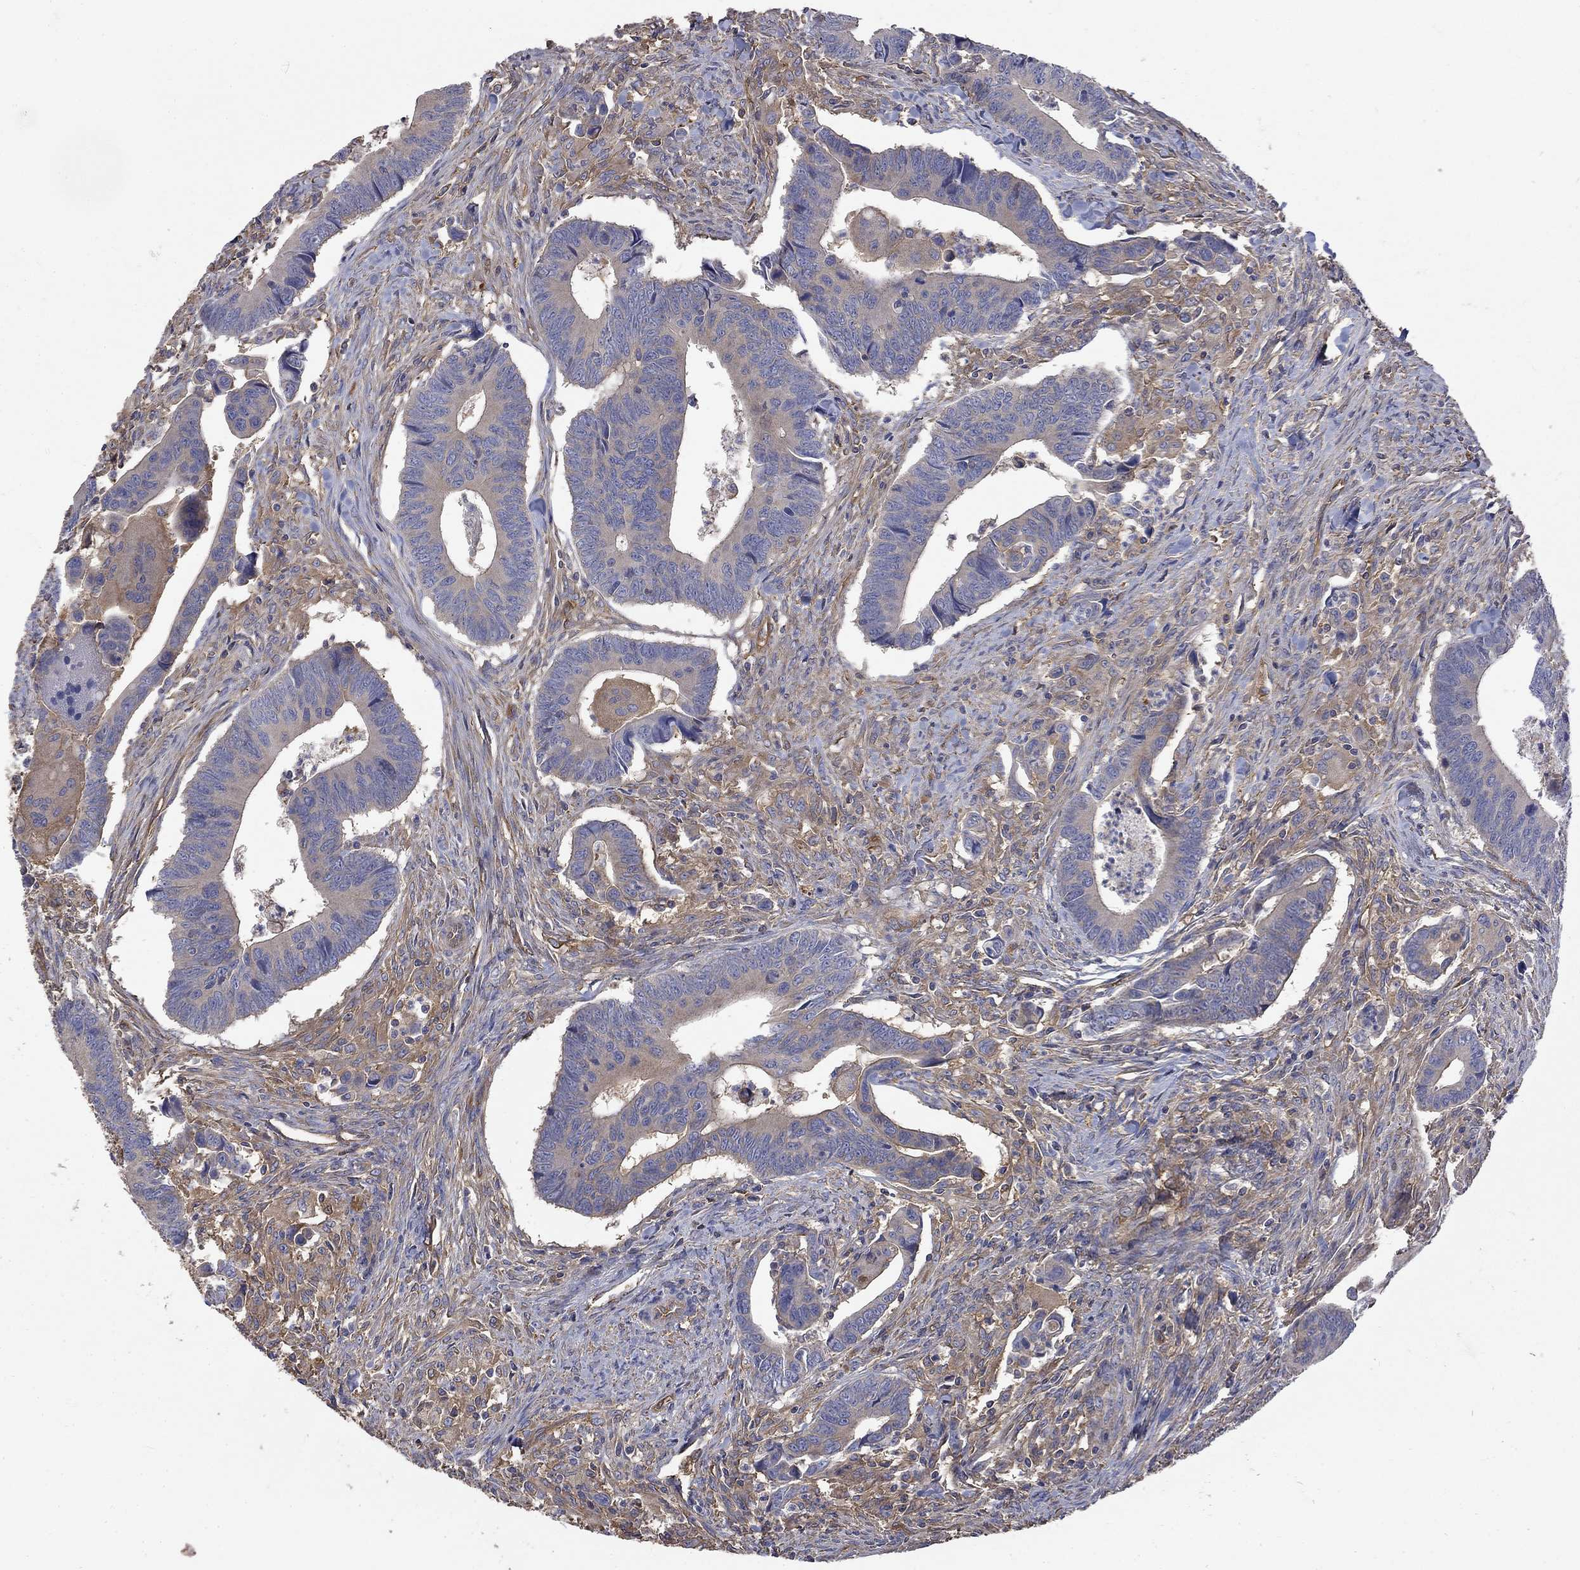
{"staining": {"intensity": "weak", "quantity": "25%-75%", "location": "cytoplasmic/membranous"}, "tissue": "colorectal cancer", "cell_type": "Tumor cells", "image_type": "cancer", "snomed": [{"axis": "morphology", "description": "Adenocarcinoma, NOS"}, {"axis": "topography", "description": "Rectum"}], "caption": "Weak cytoplasmic/membranous expression for a protein is seen in about 25%-75% of tumor cells of colorectal cancer using IHC.", "gene": "DPYSL2", "patient": {"sex": "male", "age": 67}}